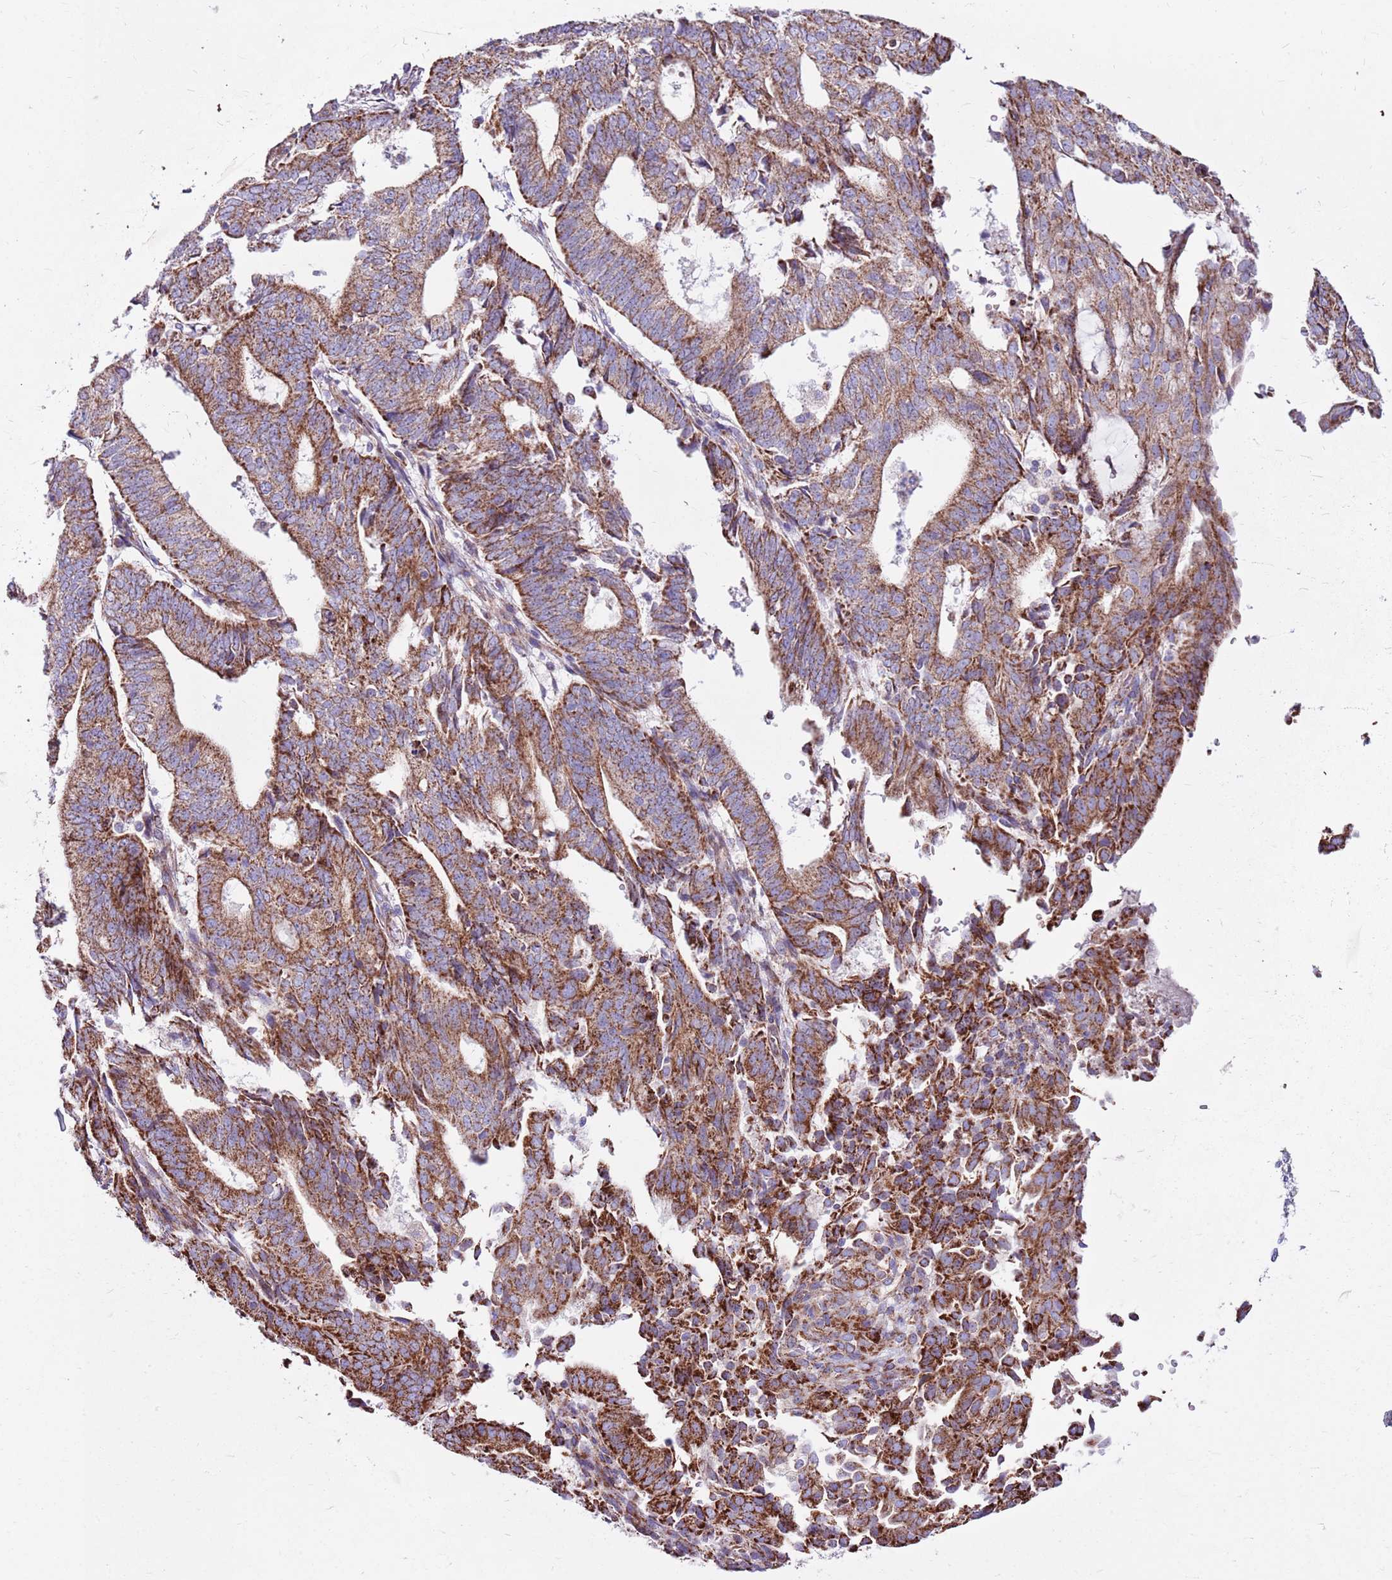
{"staining": {"intensity": "strong", "quantity": ">75%", "location": "cytoplasmic/membranous"}, "tissue": "endometrial cancer", "cell_type": "Tumor cells", "image_type": "cancer", "snomed": [{"axis": "morphology", "description": "Adenocarcinoma, NOS"}, {"axis": "topography", "description": "Endometrium"}], "caption": "Human endometrial cancer (adenocarcinoma) stained with a protein marker shows strong staining in tumor cells.", "gene": "HECTD4", "patient": {"sex": "female", "age": 70}}